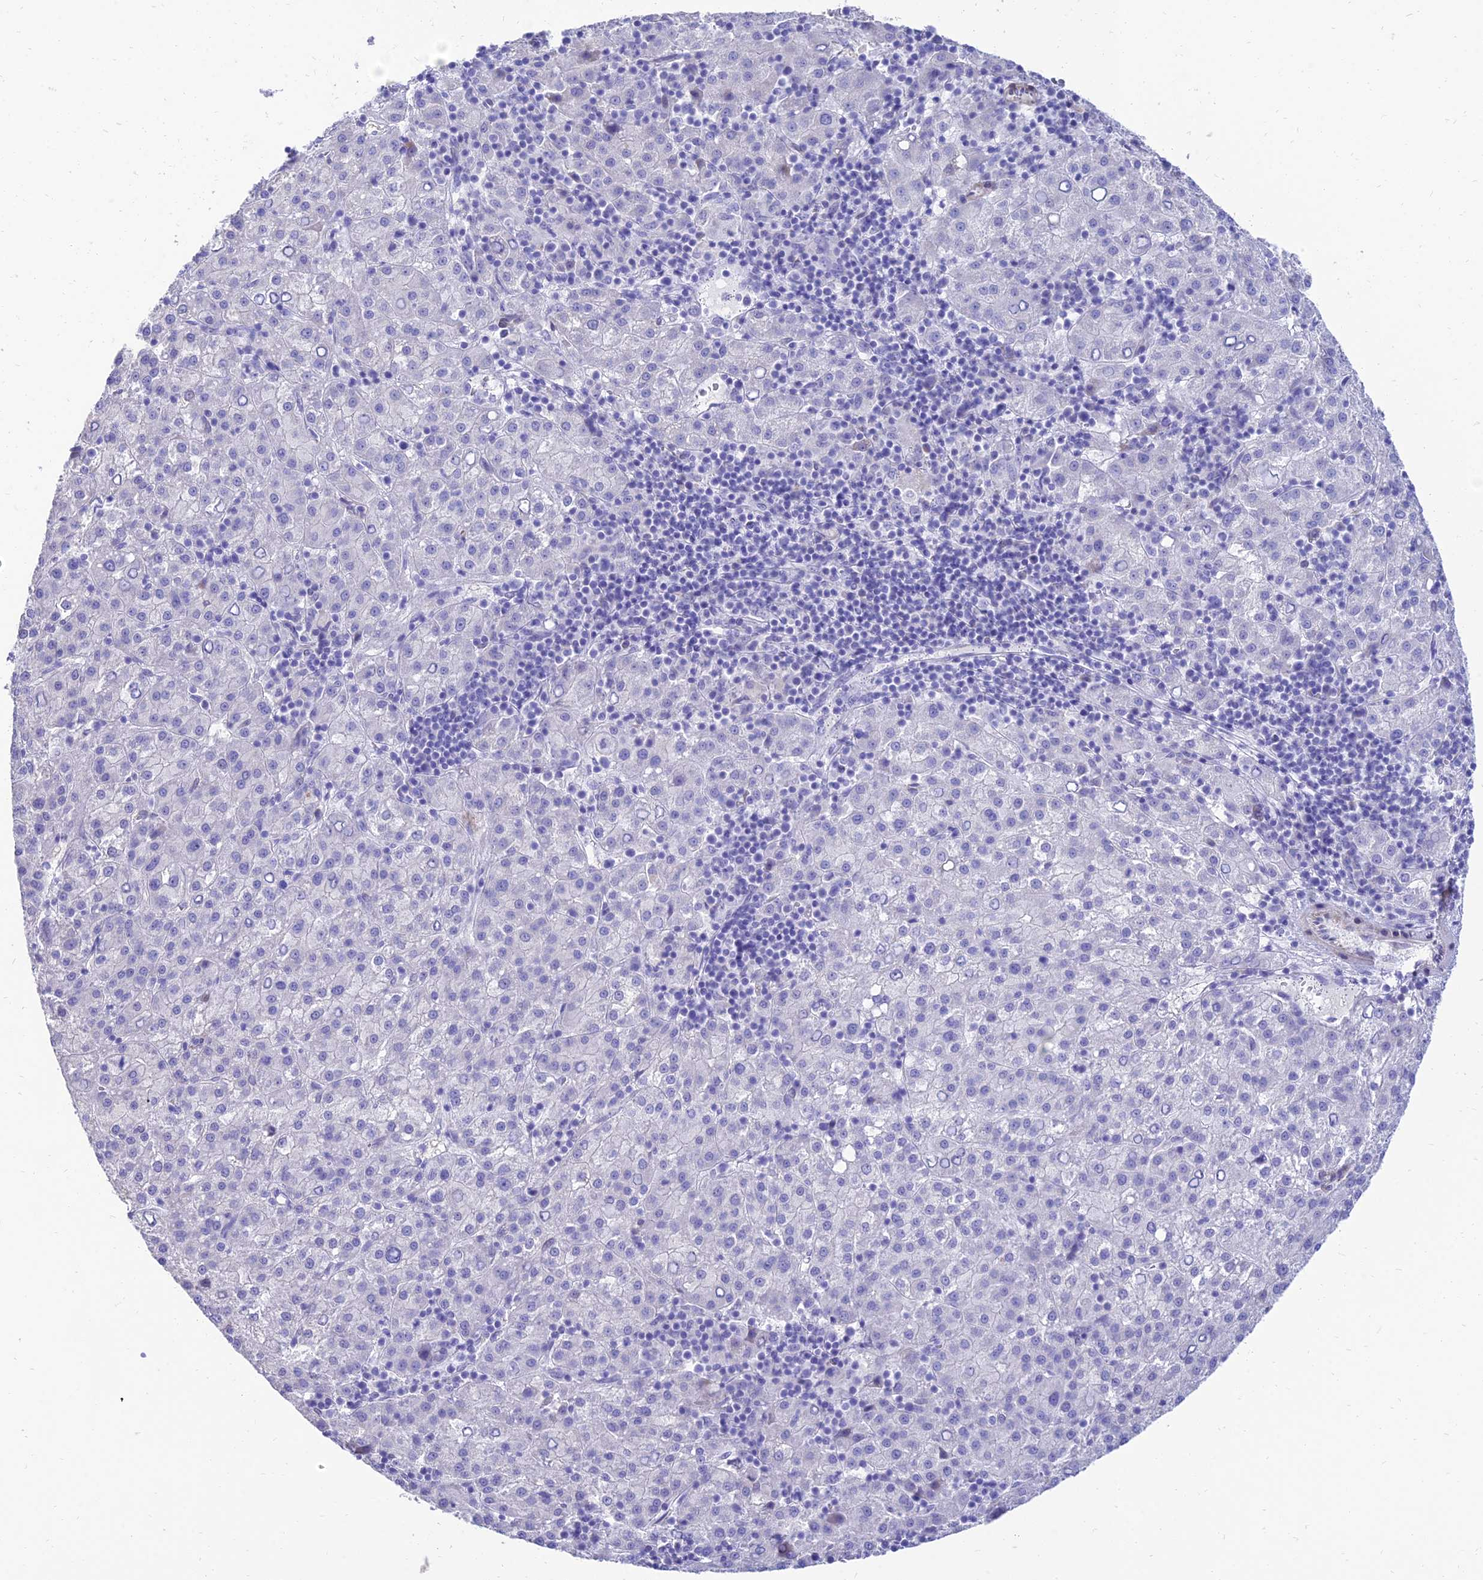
{"staining": {"intensity": "negative", "quantity": "none", "location": "none"}, "tissue": "liver cancer", "cell_type": "Tumor cells", "image_type": "cancer", "snomed": [{"axis": "morphology", "description": "Carcinoma, Hepatocellular, NOS"}, {"axis": "topography", "description": "Liver"}], "caption": "Tumor cells are negative for protein expression in human hepatocellular carcinoma (liver).", "gene": "TAC3", "patient": {"sex": "female", "age": 58}}